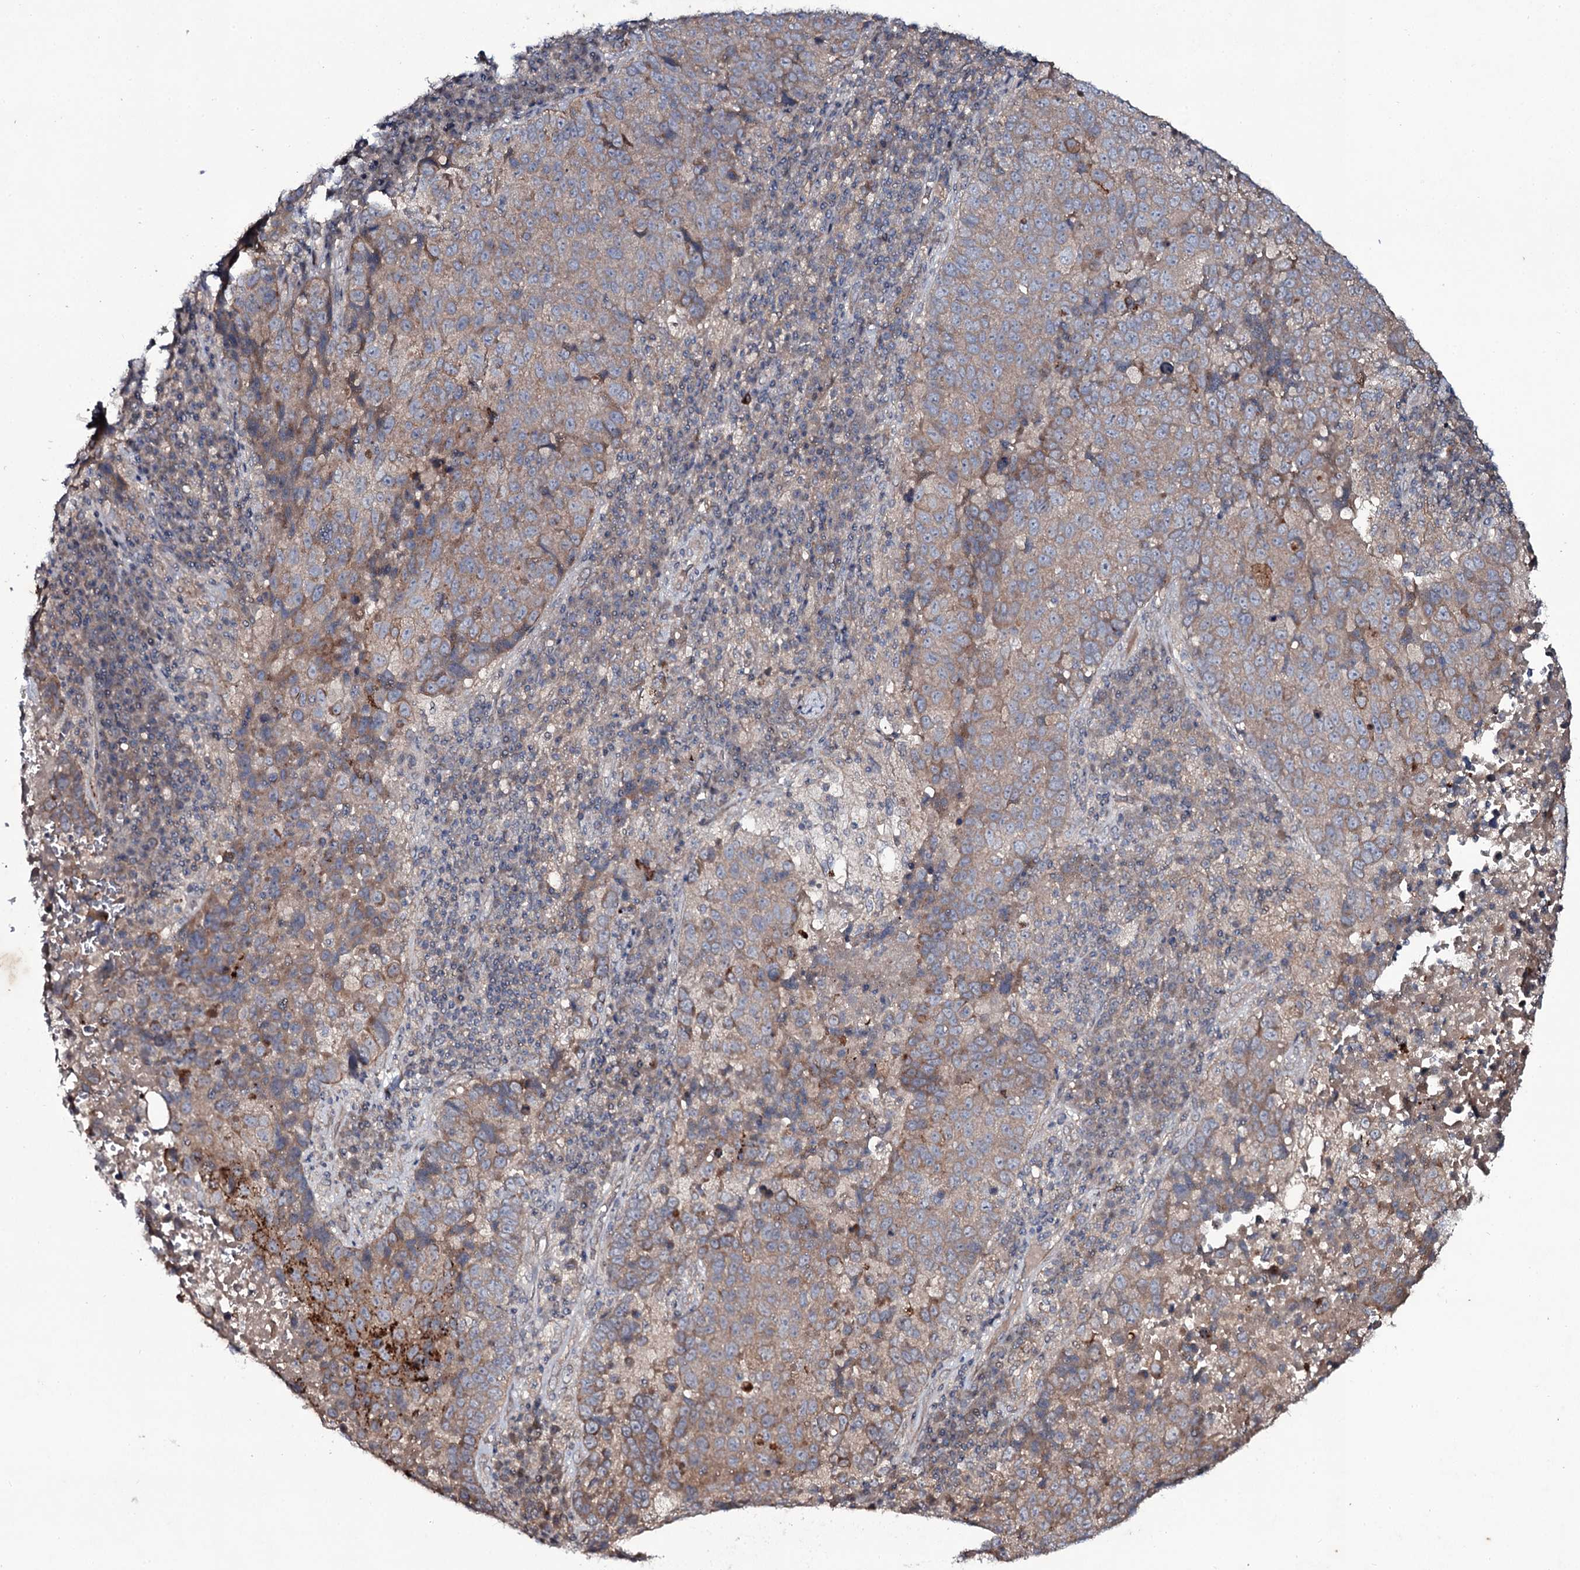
{"staining": {"intensity": "moderate", "quantity": "<25%", "location": "cytoplasmic/membranous"}, "tissue": "lung cancer", "cell_type": "Tumor cells", "image_type": "cancer", "snomed": [{"axis": "morphology", "description": "Squamous cell carcinoma, NOS"}, {"axis": "topography", "description": "Lung"}], "caption": "IHC (DAB) staining of human lung cancer (squamous cell carcinoma) reveals moderate cytoplasmic/membranous protein staining in approximately <25% of tumor cells.", "gene": "SNAP23", "patient": {"sex": "male", "age": 73}}